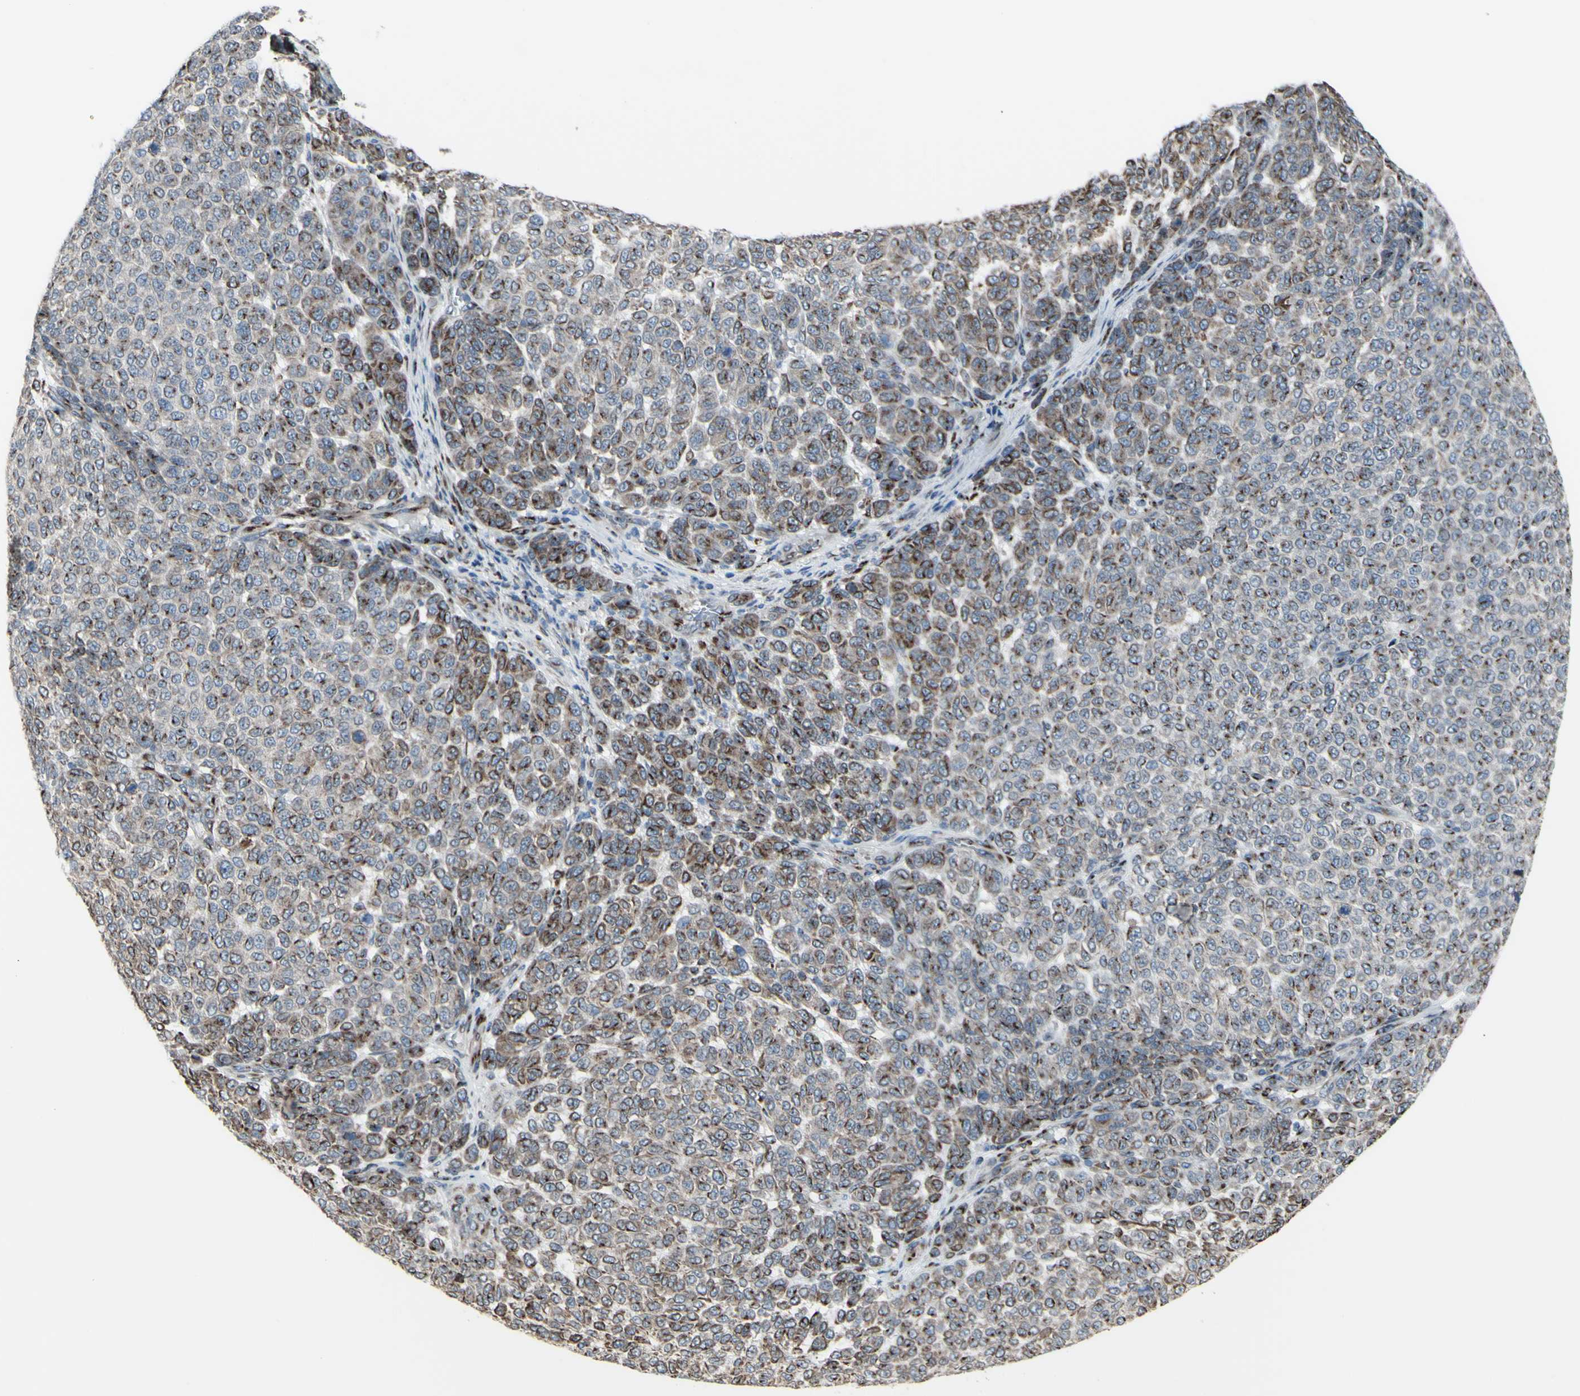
{"staining": {"intensity": "strong", "quantity": "25%-75%", "location": "cytoplasmic/membranous"}, "tissue": "melanoma", "cell_type": "Tumor cells", "image_type": "cancer", "snomed": [{"axis": "morphology", "description": "Malignant melanoma, NOS"}, {"axis": "topography", "description": "Skin"}], "caption": "Protein positivity by immunohistochemistry shows strong cytoplasmic/membranous positivity in about 25%-75% of tumor cells in malignant melanoma.", "gene": "GLG1", "patient": {"sex": "male", "age": 59}}